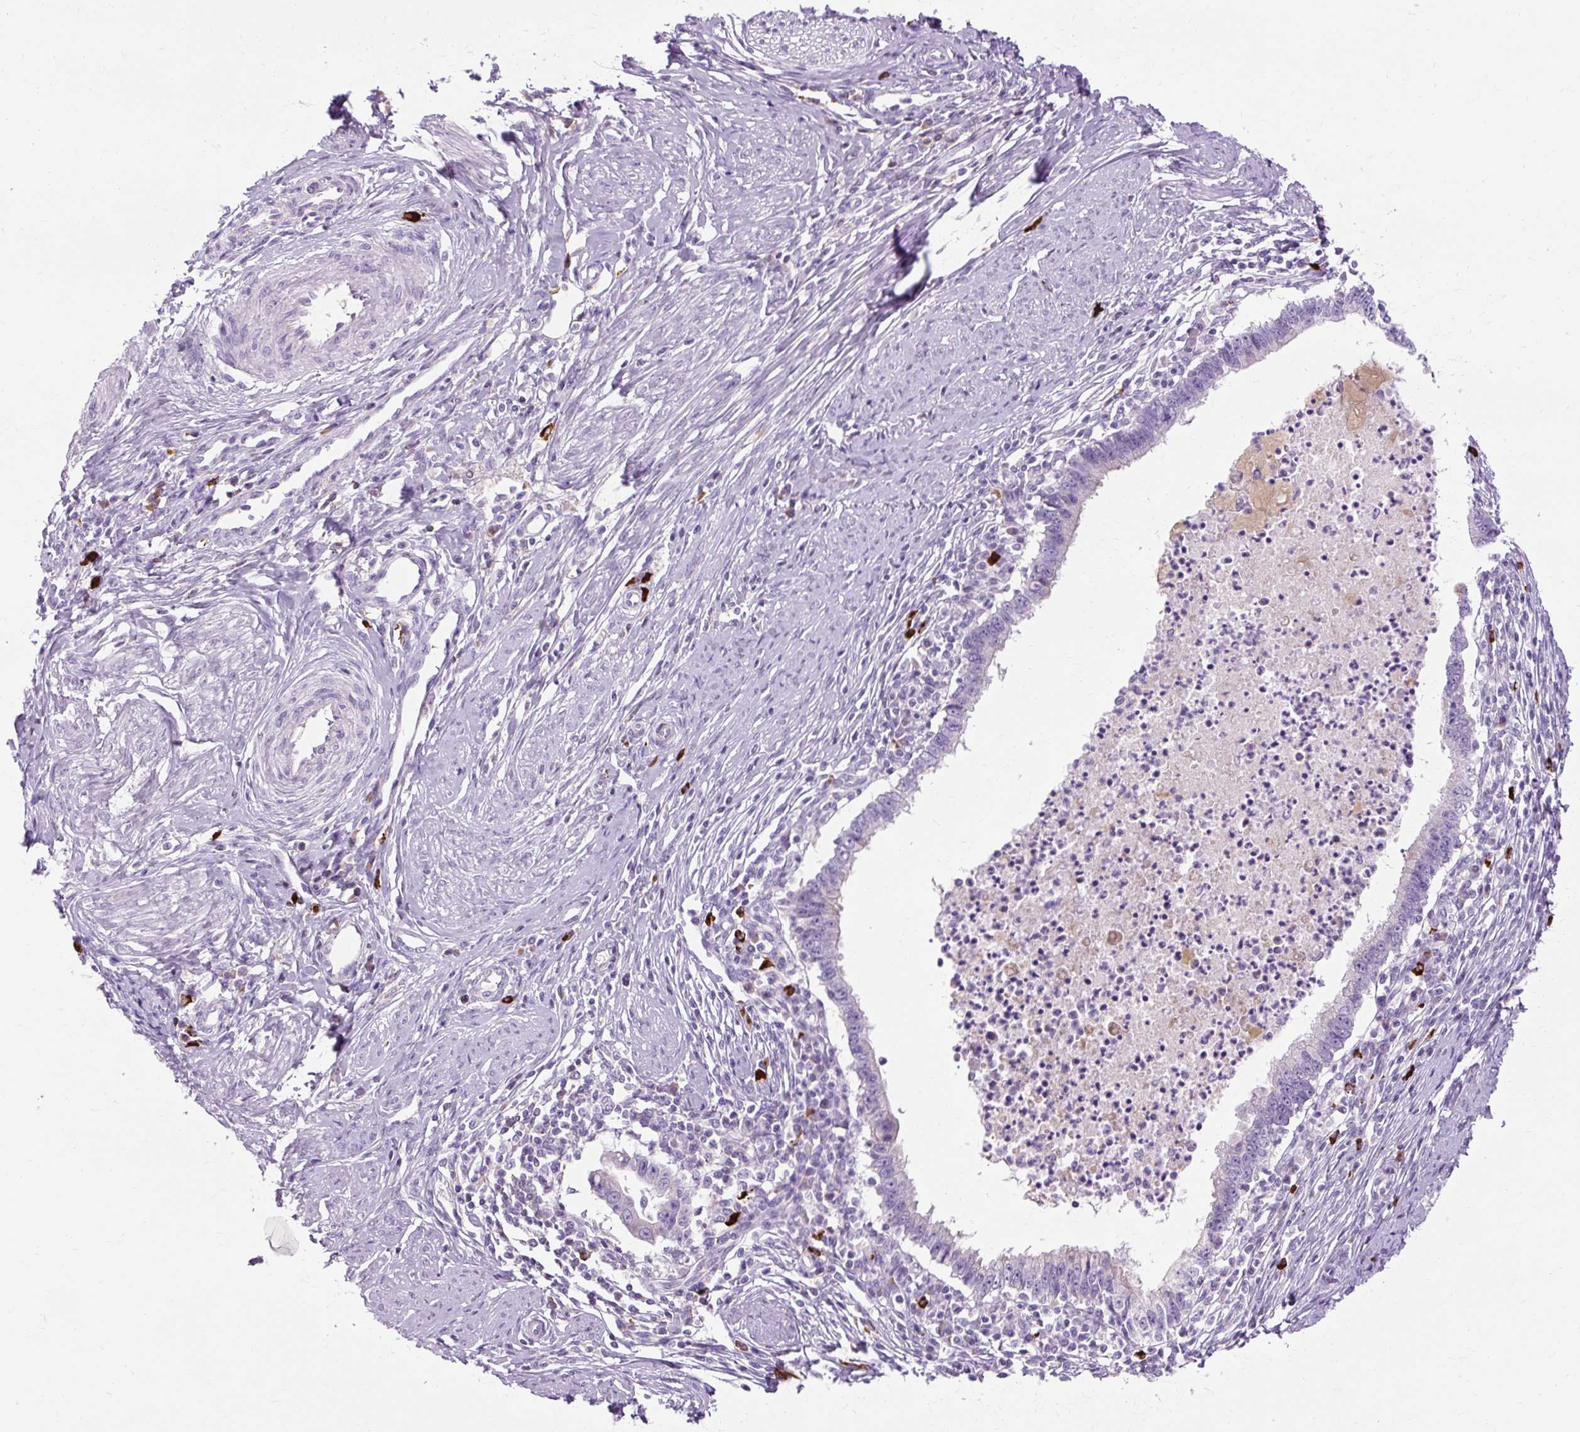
{"staining": {"intensity": "negative", "quantity": "none", "location": "none"}, "tissue": "cervical cancer", "cell_type": "Tumor cells", "image_type": "cancer", "snomed": [{"axis": "morphology", "description": "Adenocarcinoma, NOS"}, {"axis": "topography", "description": "Cervix"}], "caption": "High power microscopy micrograph of an immunohistochemistry photomicrograph of cervical cancer (adenocarcinoma), revealing no significant expression in tumor cells.", "gene": "ARRDC2", "patient": {"sex": "female", "age": 36}}